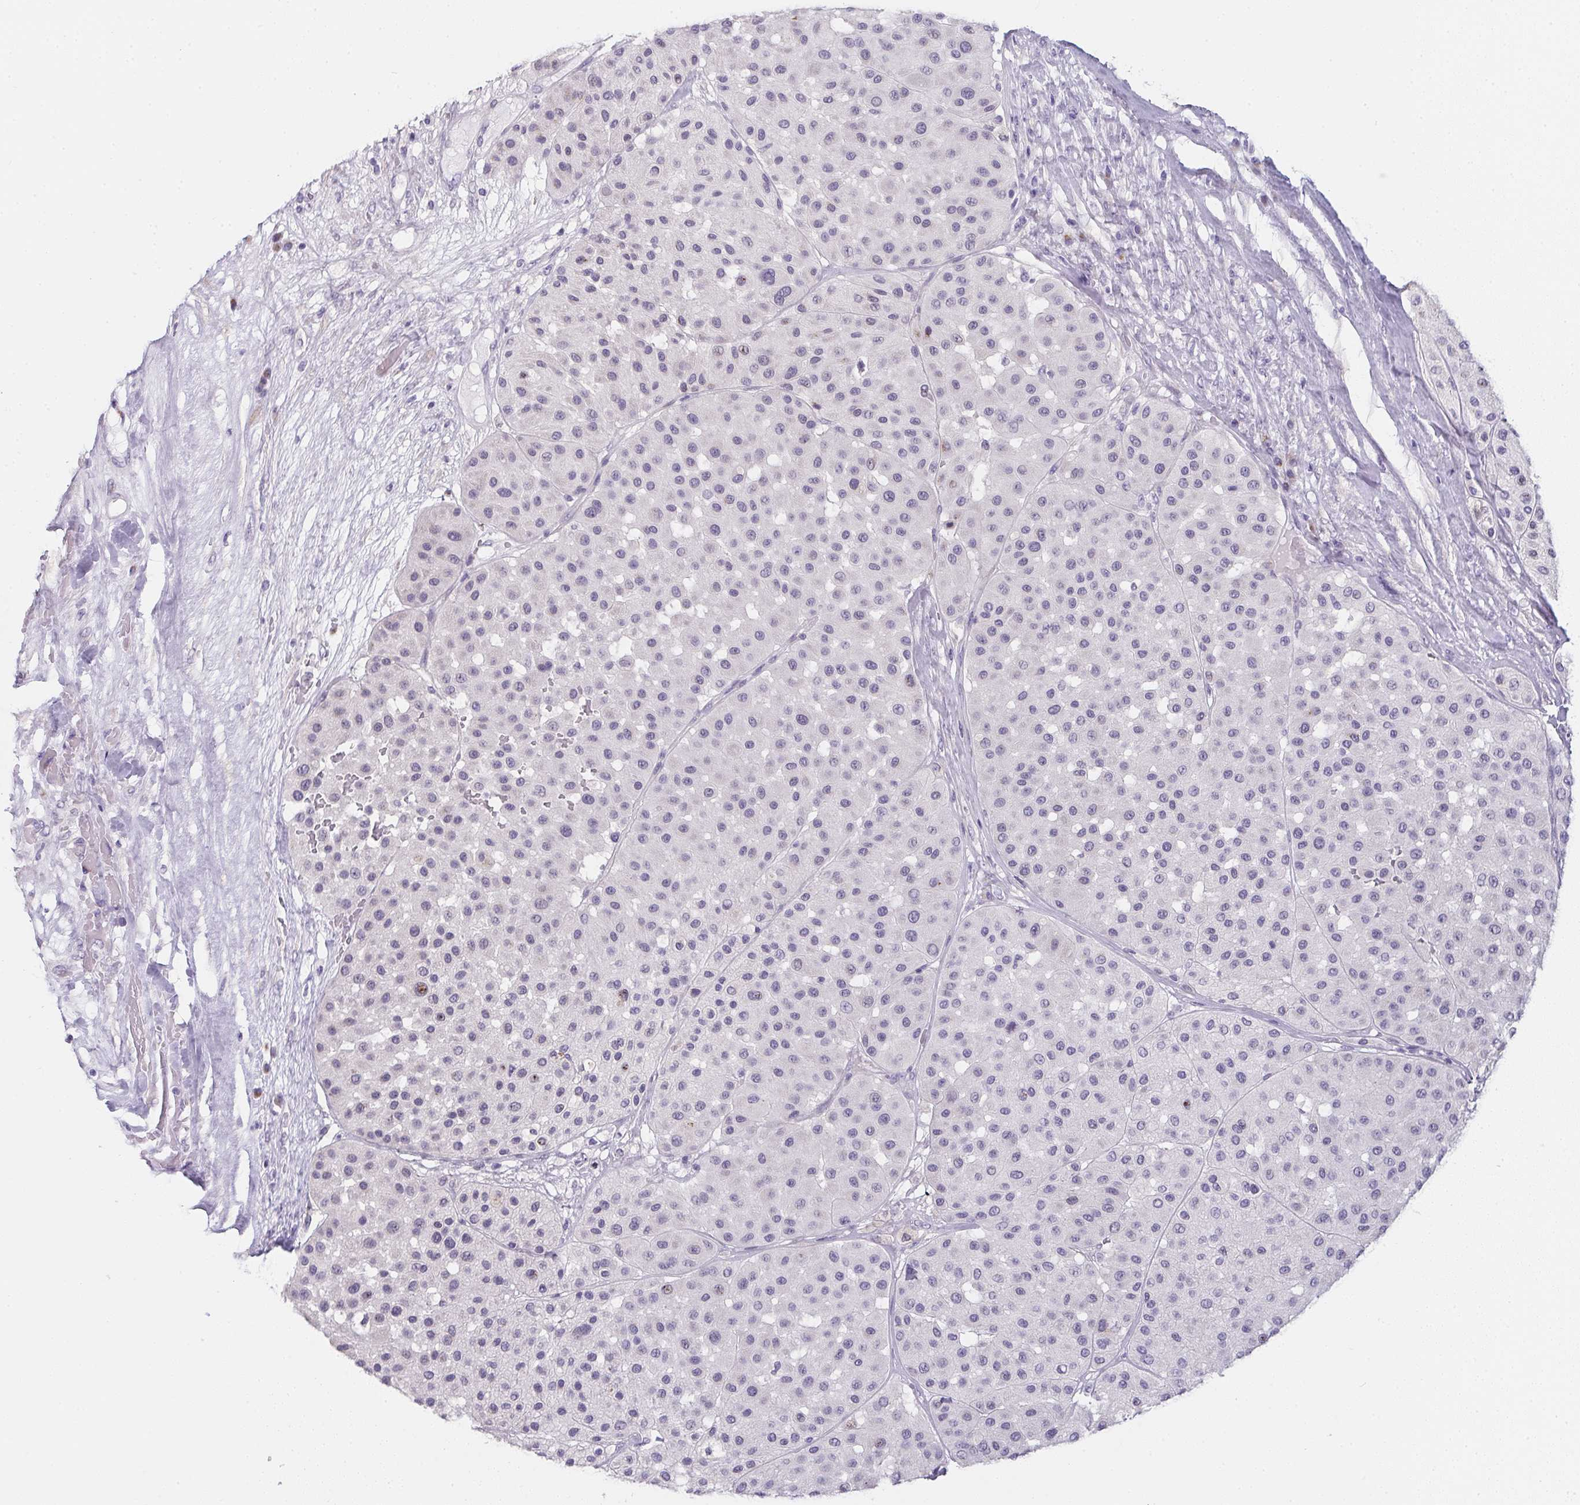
{"staining": {"intensity": "negative", "quantity": "none", "location": "none"}, "tissue": "melanoma", "cell_type": "Tumor cells", "image_type": "cancer", "snomed": [{"axis": "morphology", "description": "Malignant melanoma, Metastatic site"}, {"axis": "topography", "description": "Smooth muscle"}], "caption": "Histopathology image shows no protein positivity in tumor cells of melanoma tissue.", "gene": "MAP1A", "patient": {"sex": "male", "age": 41}}